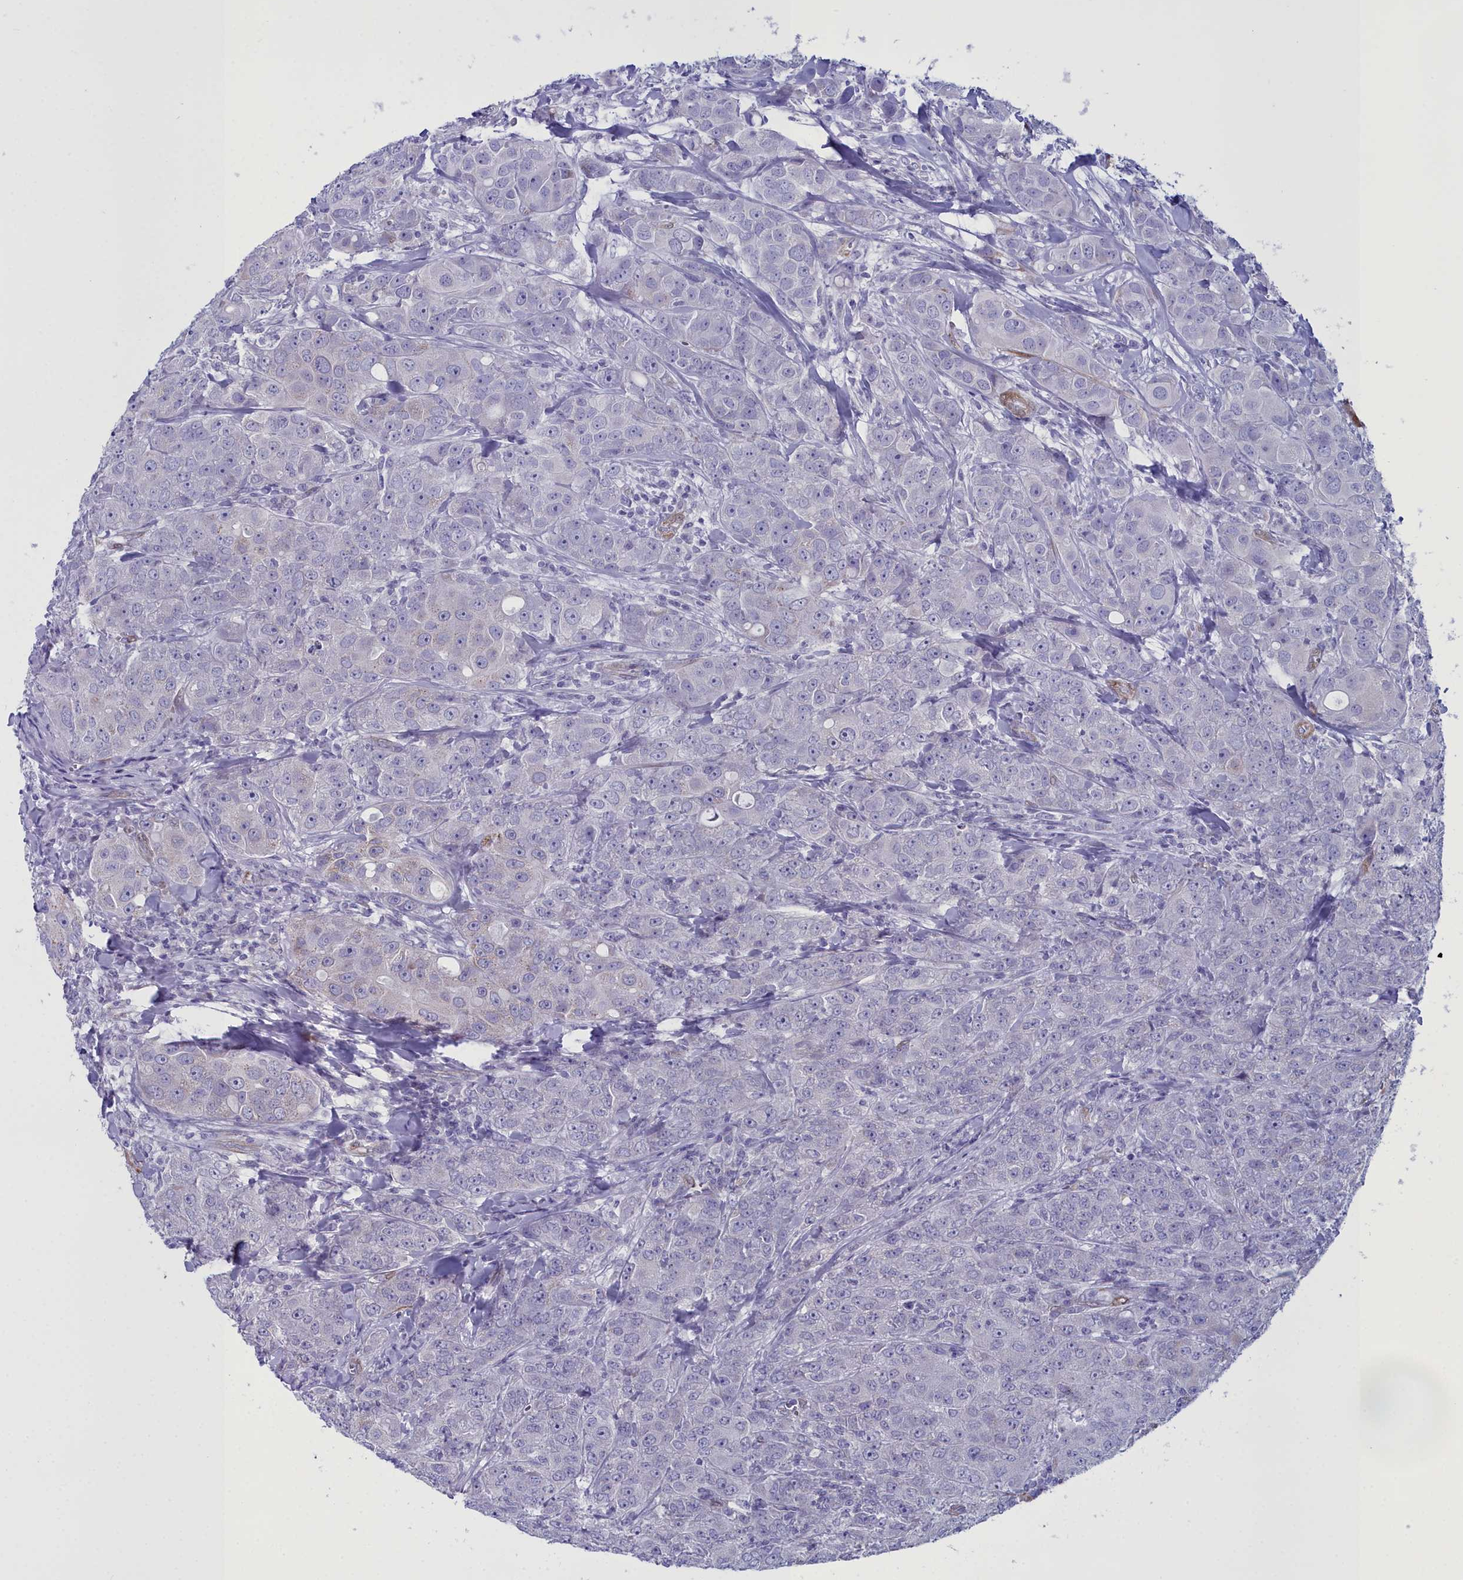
{"staining": {"intensity": "negative", "quantity": "none", "location": "none"}, "tissue": "breast cancer", "cell_type": "Tumor cells", "image_type": "cancer", "snomed": [{"axis": "morphology", "description": "Duct carcinoma"}, {"axis": "topography", "description": "Breast"}], "caption": "Immunohistochemistry histopathology image of human breast cancer (infiltrating ductal carcinoma) stained for a protein (brown), which shows no expression in tumor cells.", "gene": "PPP1R14A", "patient": {"sex": "female", "age": 43}}